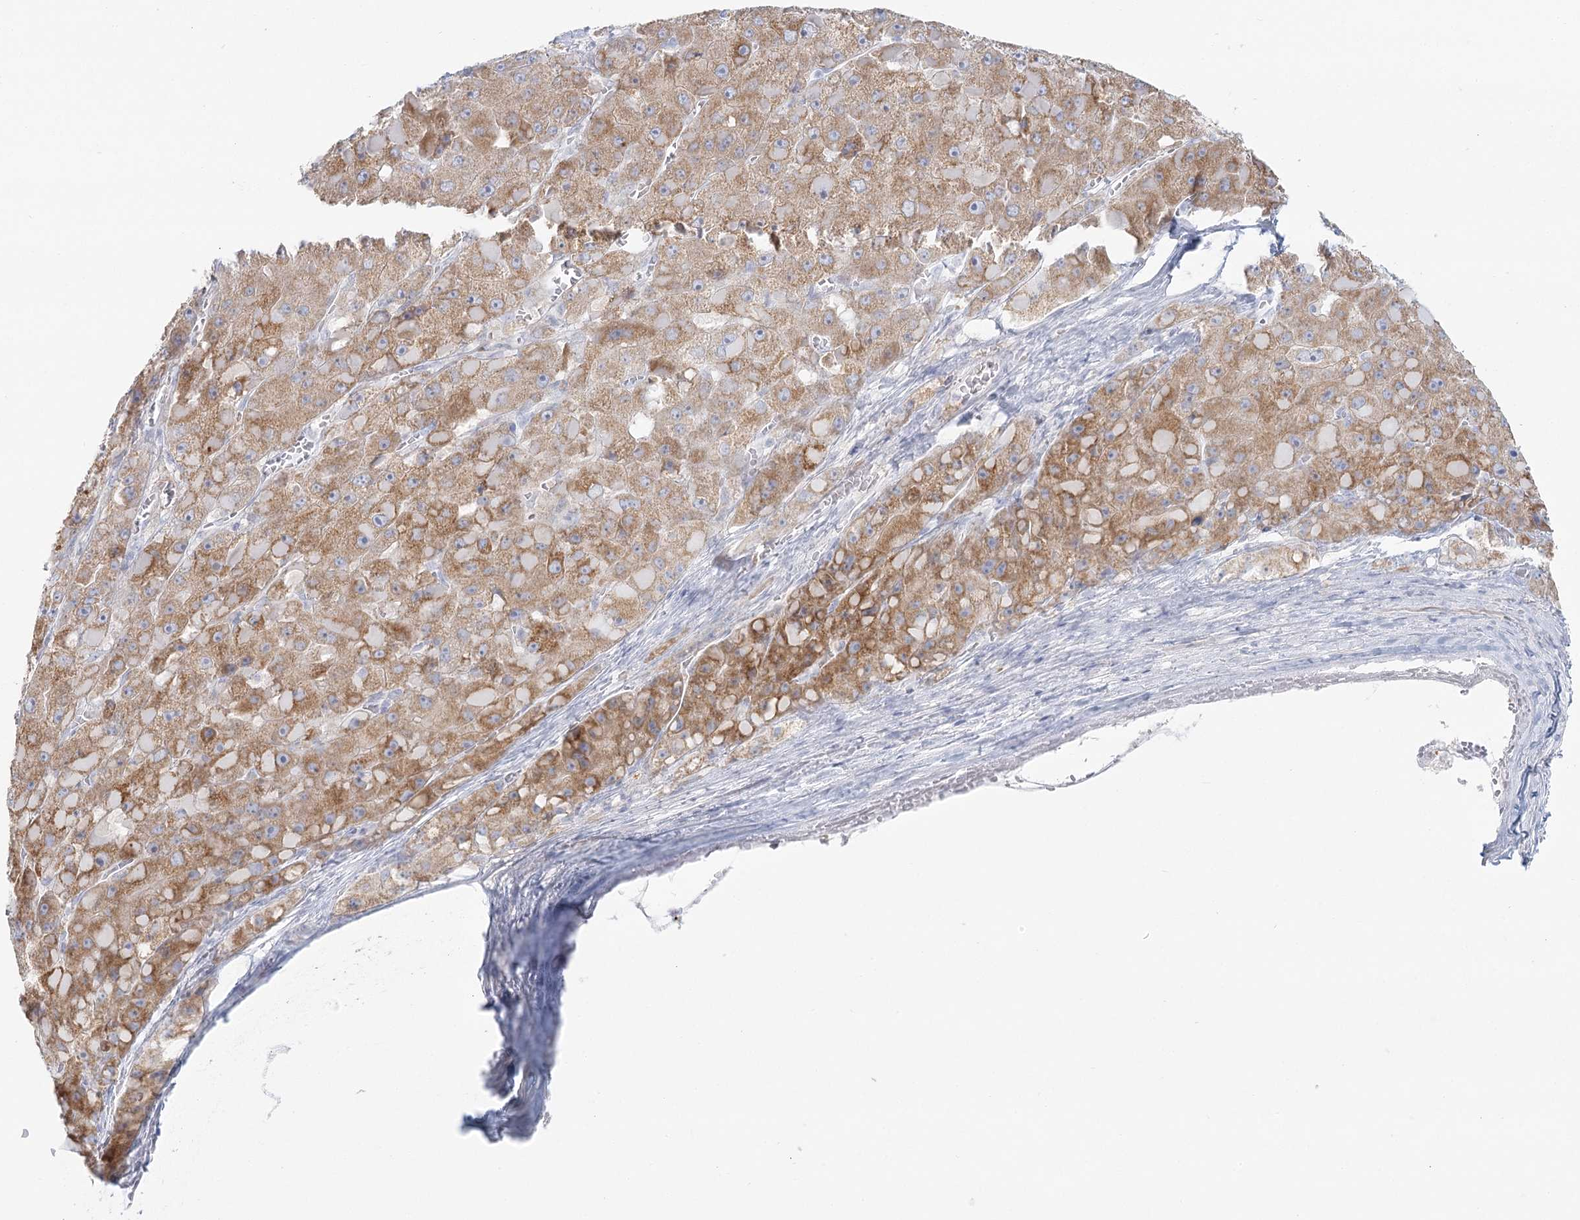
{"staining": {"intensity": "moderate", "quantity": "25%-75%", "location": "cytoplasmic/membranous"}, "tissue": "liver cancer", "cell_type": "Tumor cells", "image_type": "cancer", "snomed": [{"axis": "morphology", "description": "Carcinoma, Hepatocellular, NOS"}, {"axis": "topography", "description": "Liver"}], "caption": "Tumor cells display medium levels of moderate cytoplasmic/membranous positivity in about 25%-75% of cells in human liver hepatocellular carcinoma. The staining is performed using DAB (3,3'-diaminobenzidine) brown chromogen to label protein expression. The nuclei are counter-stained blue using hematoxylin.", "gene": "DMGDH", "patient": {"sex": "female", "age": 73}}